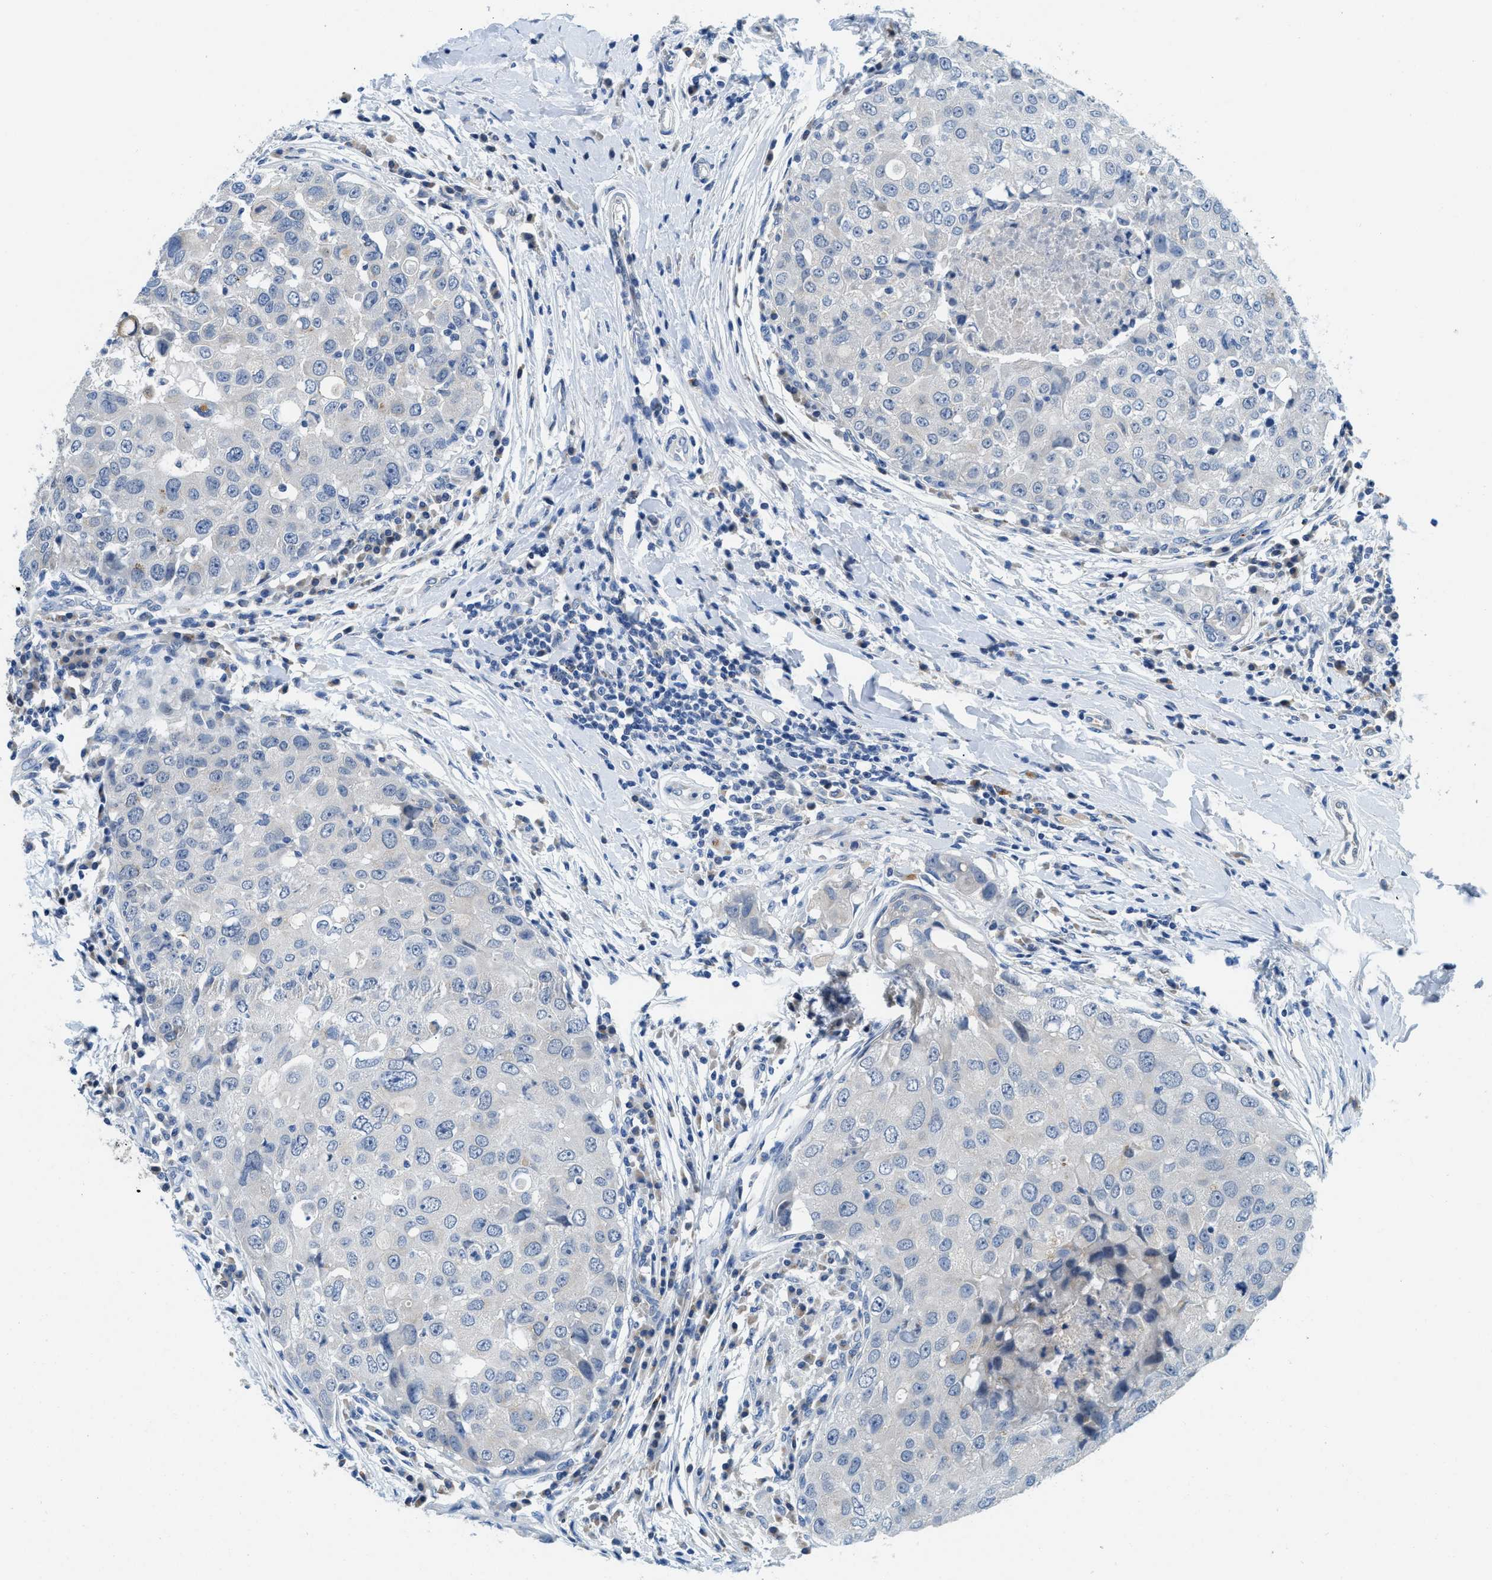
{"staining": {"intensity": "negative", "quantity": "none", "location": "none"}, "tissue": "breast cancer", "cell_type": "Tumor cells", "image_type": "cancer", "snomed": [{"axis": "morphology", "description": "Duct carcinoma"}, {"axis": "topography", "description": "Breast"}], "caption": "DAB immunohistochemical staining of human breast cancer demonstrates no significant staining in tumor cells.", "gene": "TSPAN3", "patient": {"sex": "female", "age": 27}}